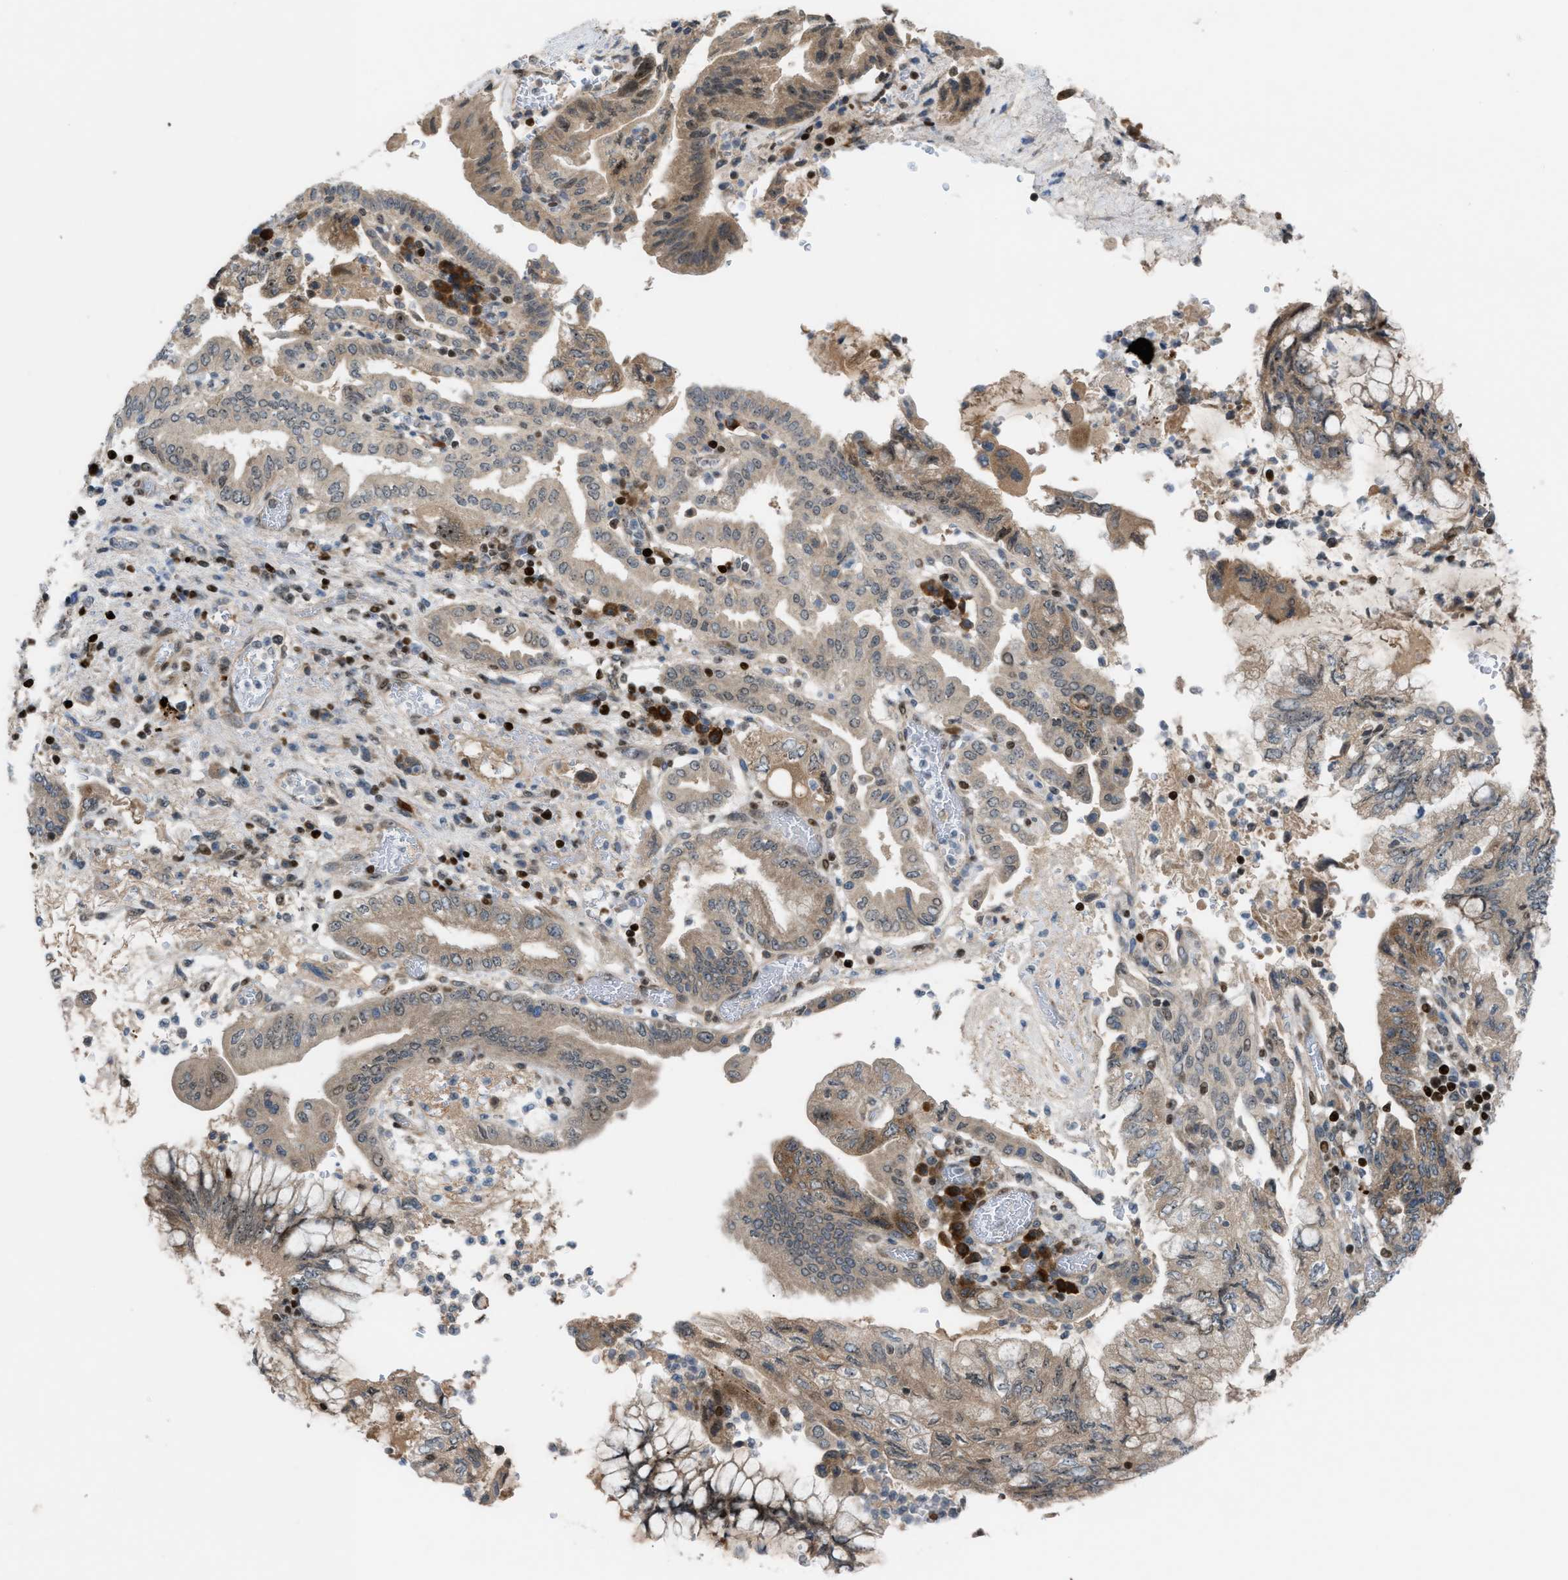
{"staining": {"intensity": "weak", "quantity": ">75%", "location": "cytoplasmic/membranous"}, "tissue": "pancreatic cancer", "cell_type": "Tumor cells", "image_type": "cancer", "snomed": [{"axis": "morphology", "description": "Adenocarcinoma, NOS"}, {"axis": "topography", "description": "Pancreas"}], "caption": "This photomicrograph displays adenocarcinoma (pancreatic) stained with IHC to label a protein in brown. The cytoplasmic/membranous of tumor cells show weak positivity for the protein. Nuclei are counter-stained blue.", "gene": "ZNF276", "patient": {"sex": "female", "age": 73}}